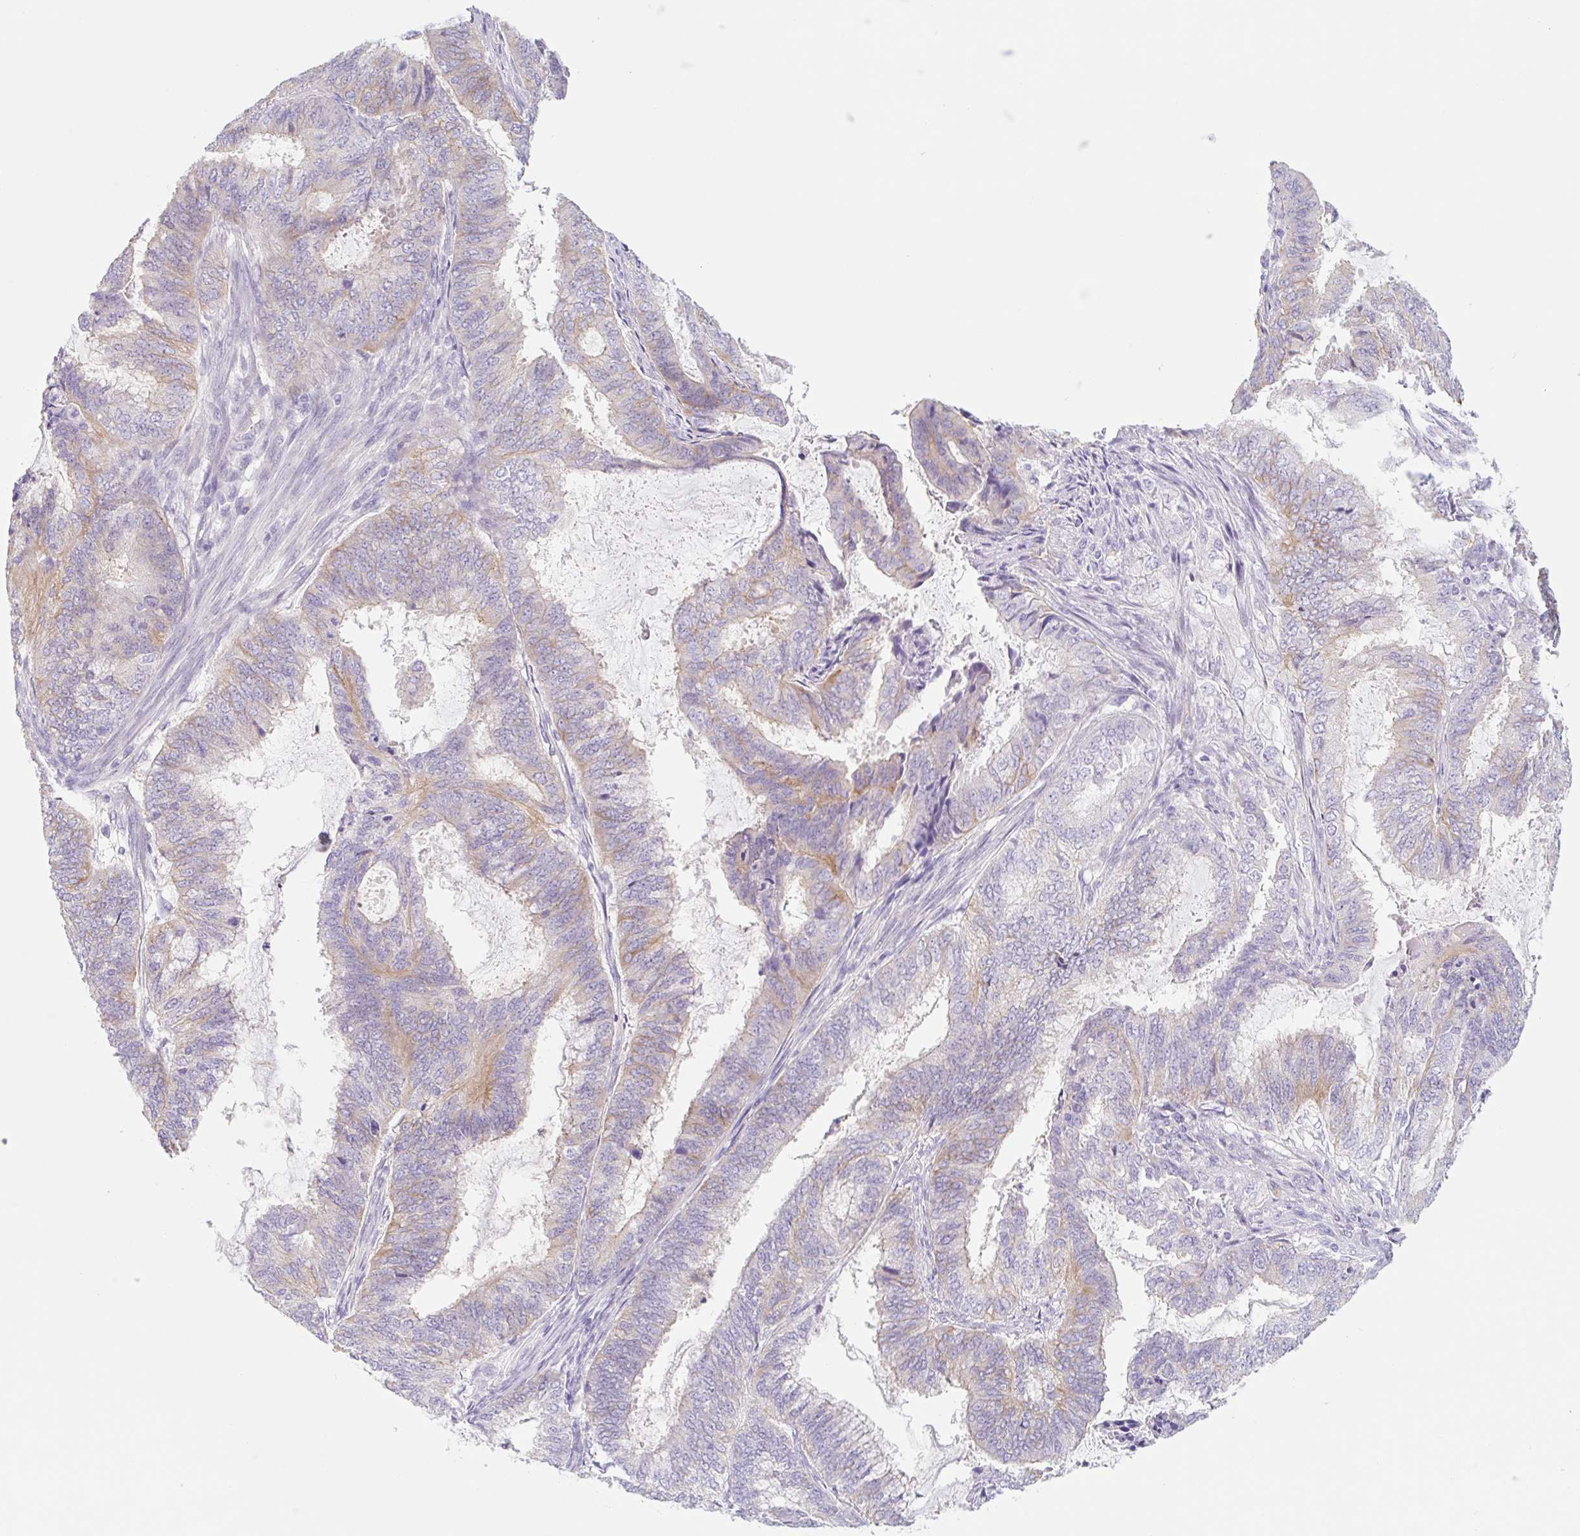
{"staining": {"intensity": "weak", "quantity": "<25%", "location": "cytoplasmic/membranous"}, "tissue": "endometrial cancer", "cell_type": "Tumor cells", "image_type": "cancer", "snomed": [{"axis": "morphology", "description": "Adenocarcinoma, NOS"}, {"axis": "topography", "description": "Endometrium"}], "caption": "Adenocarcinoma (endometrial) was stained to show a protein in brown. There is no significant positivity in tumor cells.", "gene": "LYVE1", "patient": {"sex": "female", "age": 51}}